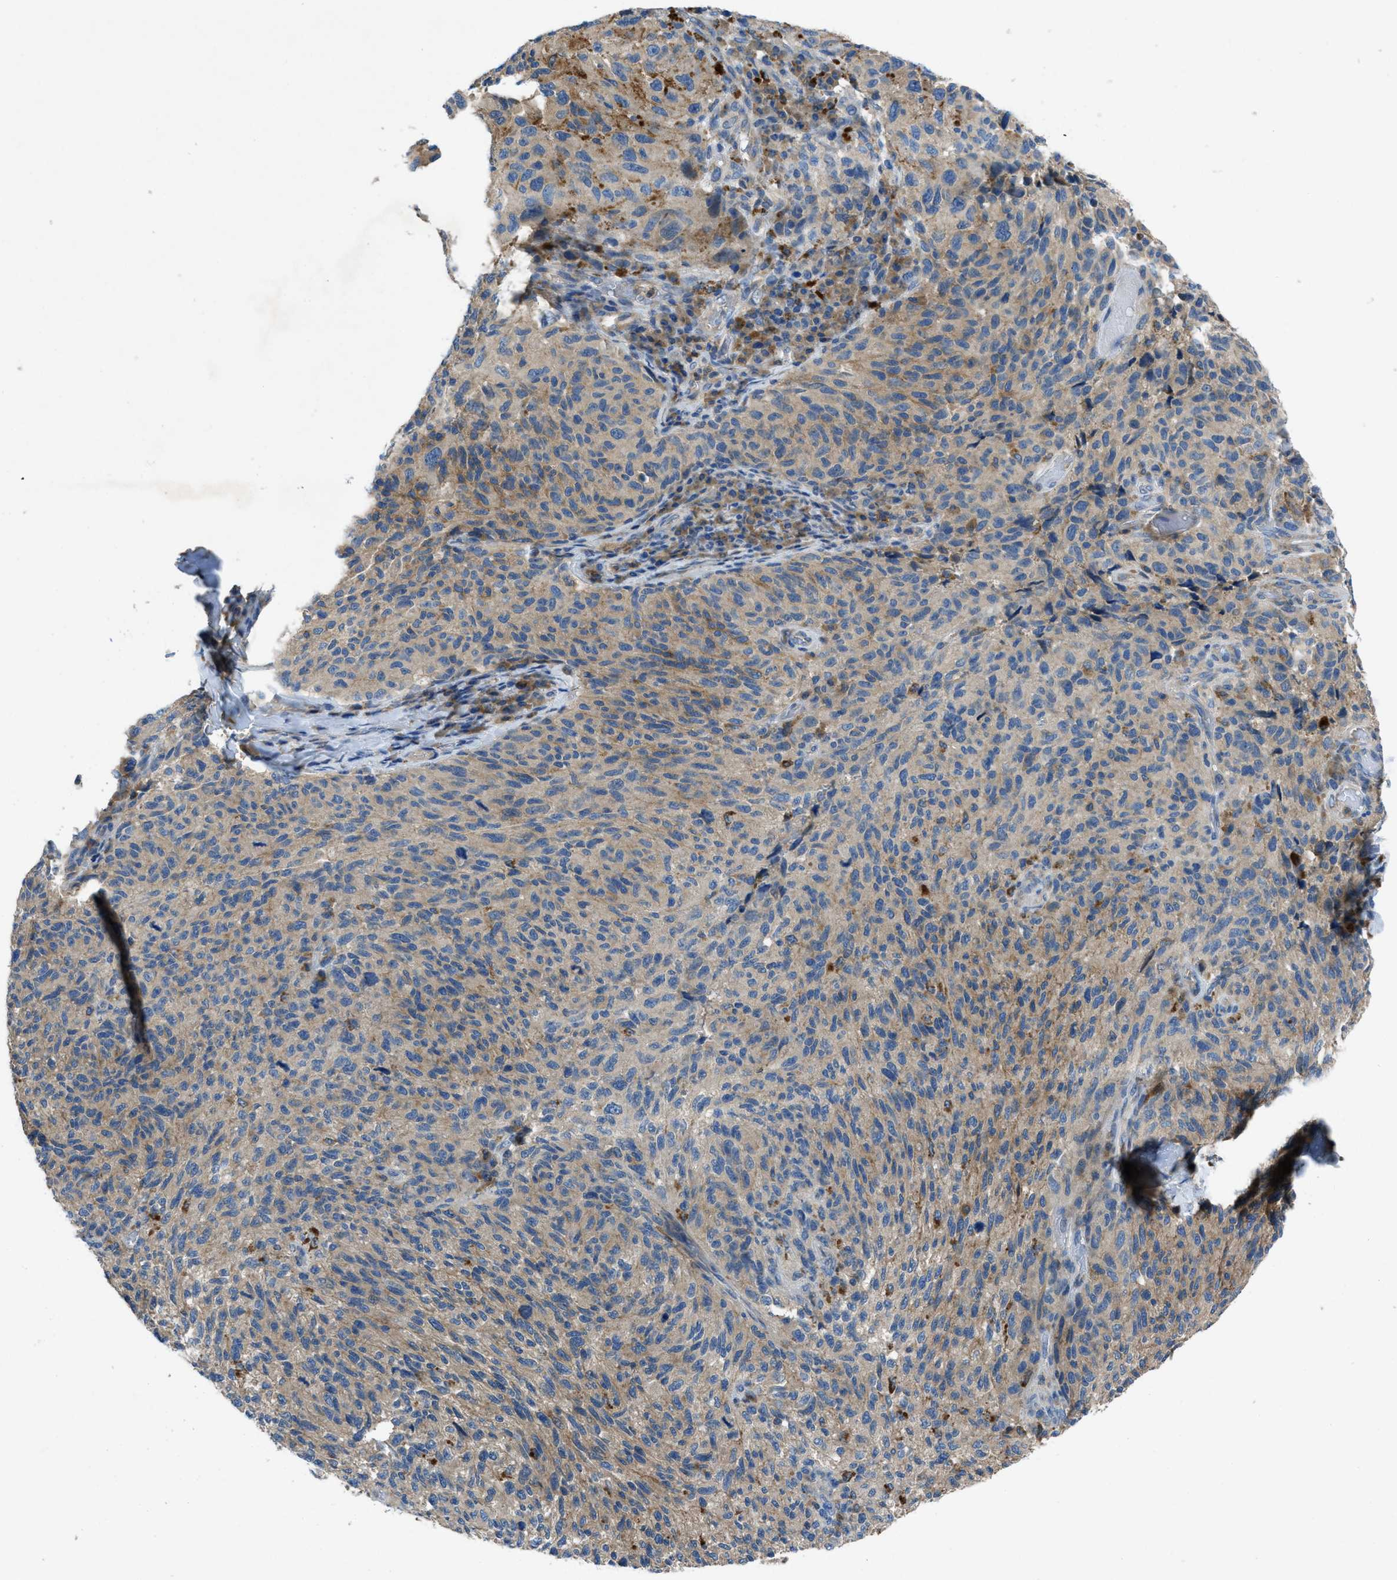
{"staining": {"intensity": "weak", "quantity": ">75%", "location": "cytoplasmic/membranous"}, "tissue": "melanoma", "cell_type": "Tumor cells", "image_type": "cancer", "snomed": [{"axis": "morphology", "description": "Malignant melanoma, NOS"}, {"axis": "topography", "description": "Skin"}], "caption": "DAB (3,3'-diaminobenzidine) immunohistochemical staining of human malignant melanoma displays weak cytoplasmic/membranous protein expression in approximately >75% of tumor cells. (DAB (3,3'-diaminobenzidine) = brown stain, brightfield microscopy at high magnification).", "gene": "MAP3K20", "patient": {"sex": "female", "age": 73}}